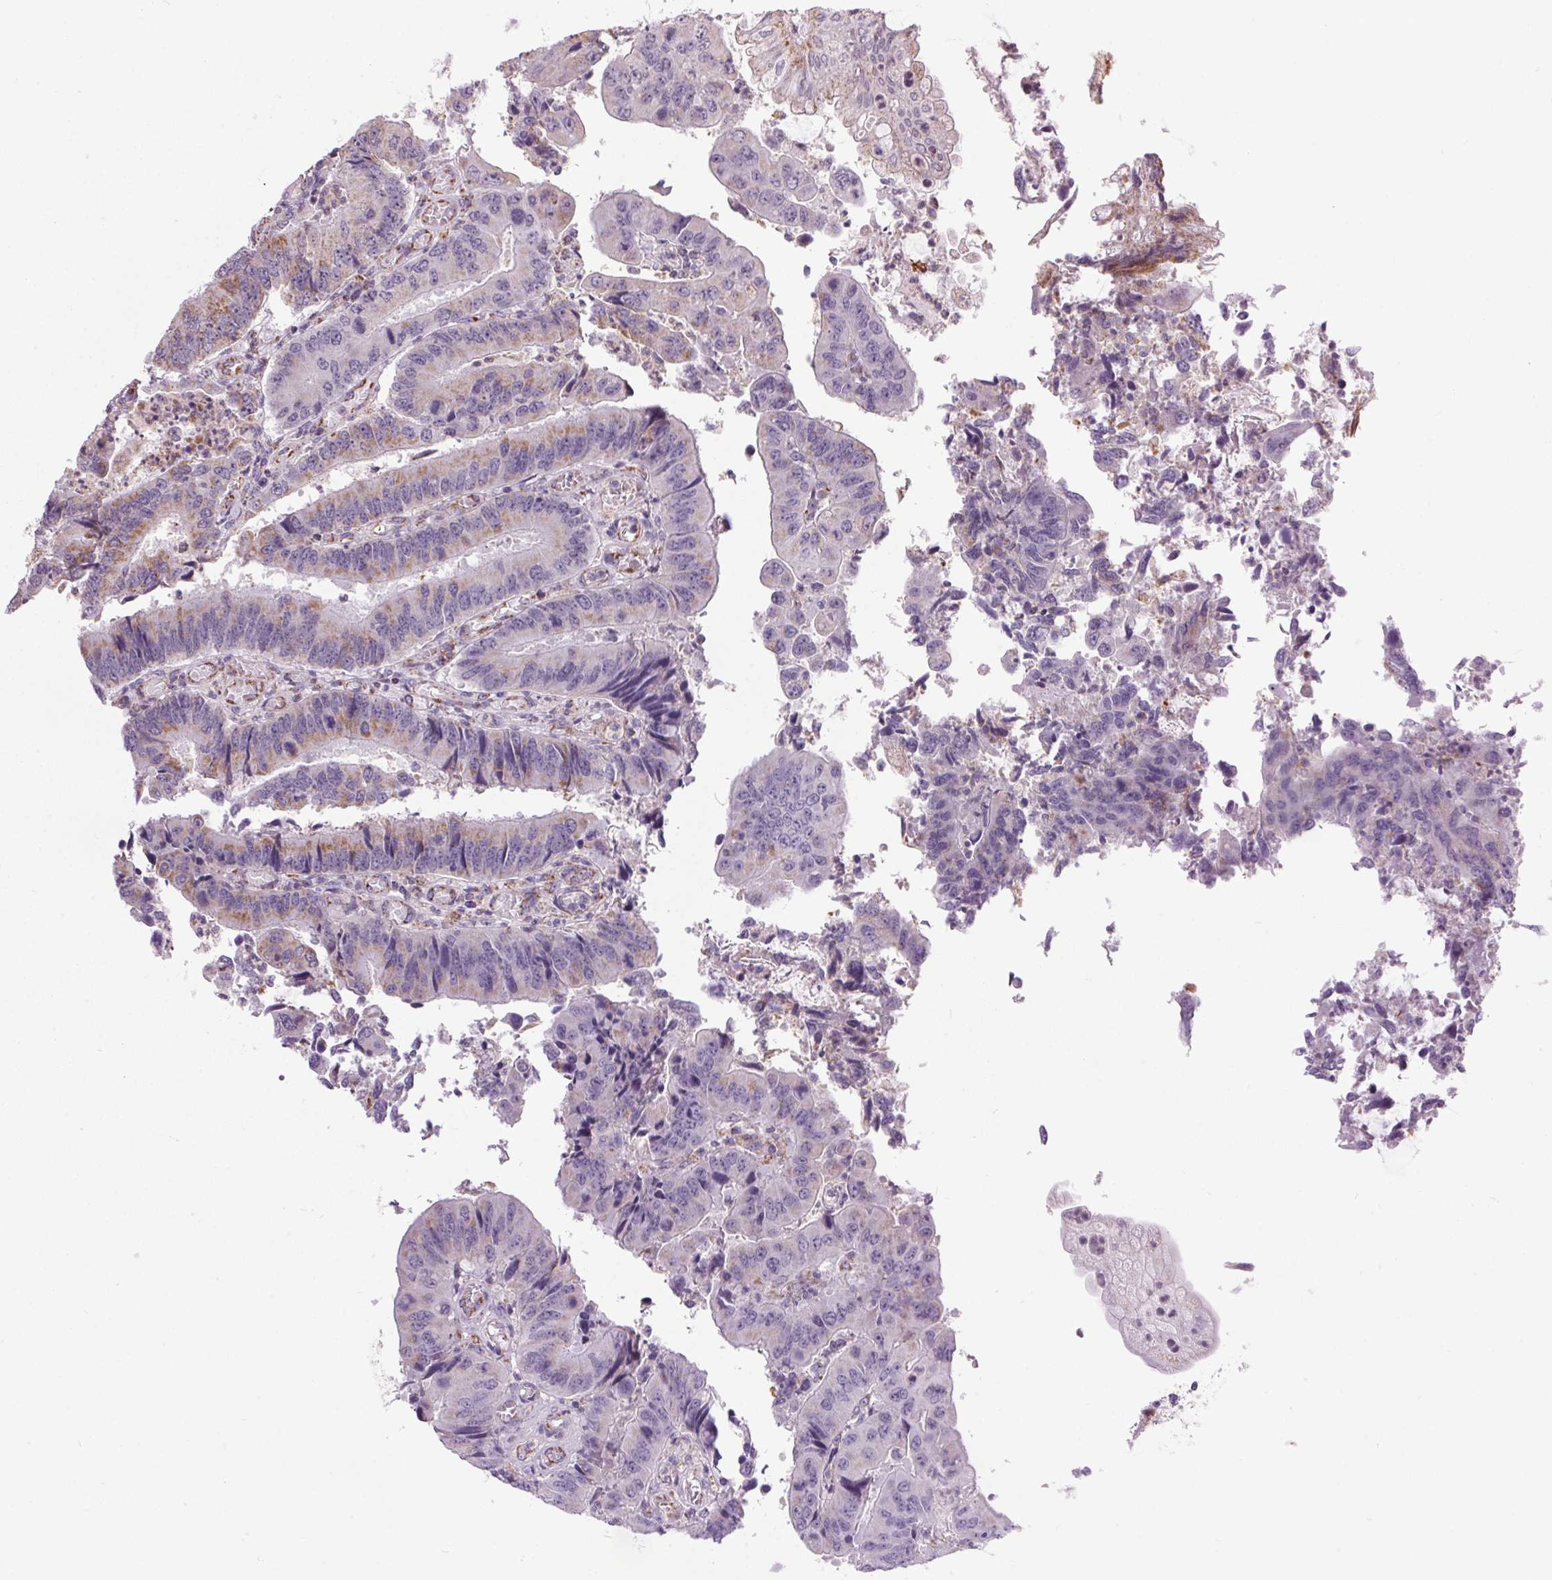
{"staining": {"intensity": "weak", "quantity": "25%-75%", "location": "cytoplasmic/membranous"}, "tissue": "colorectal cancer", "cell_type": "Tumor cells", "image_type": "cancer", "snomed": [{"axis": "morphology", "description": "Adenocarcinoma, NOS"}, {"axis": "topography", "description": "Colon"}], "caption": "IHC of human colorectal cancer (adenocarcinoma) displays low levels of weak cytoplasmic/membranous positivity in approximately 25%-75% of tumor cells.", "gene": "NDUFS6", "patient": {"sex": "female", "age": 67}}